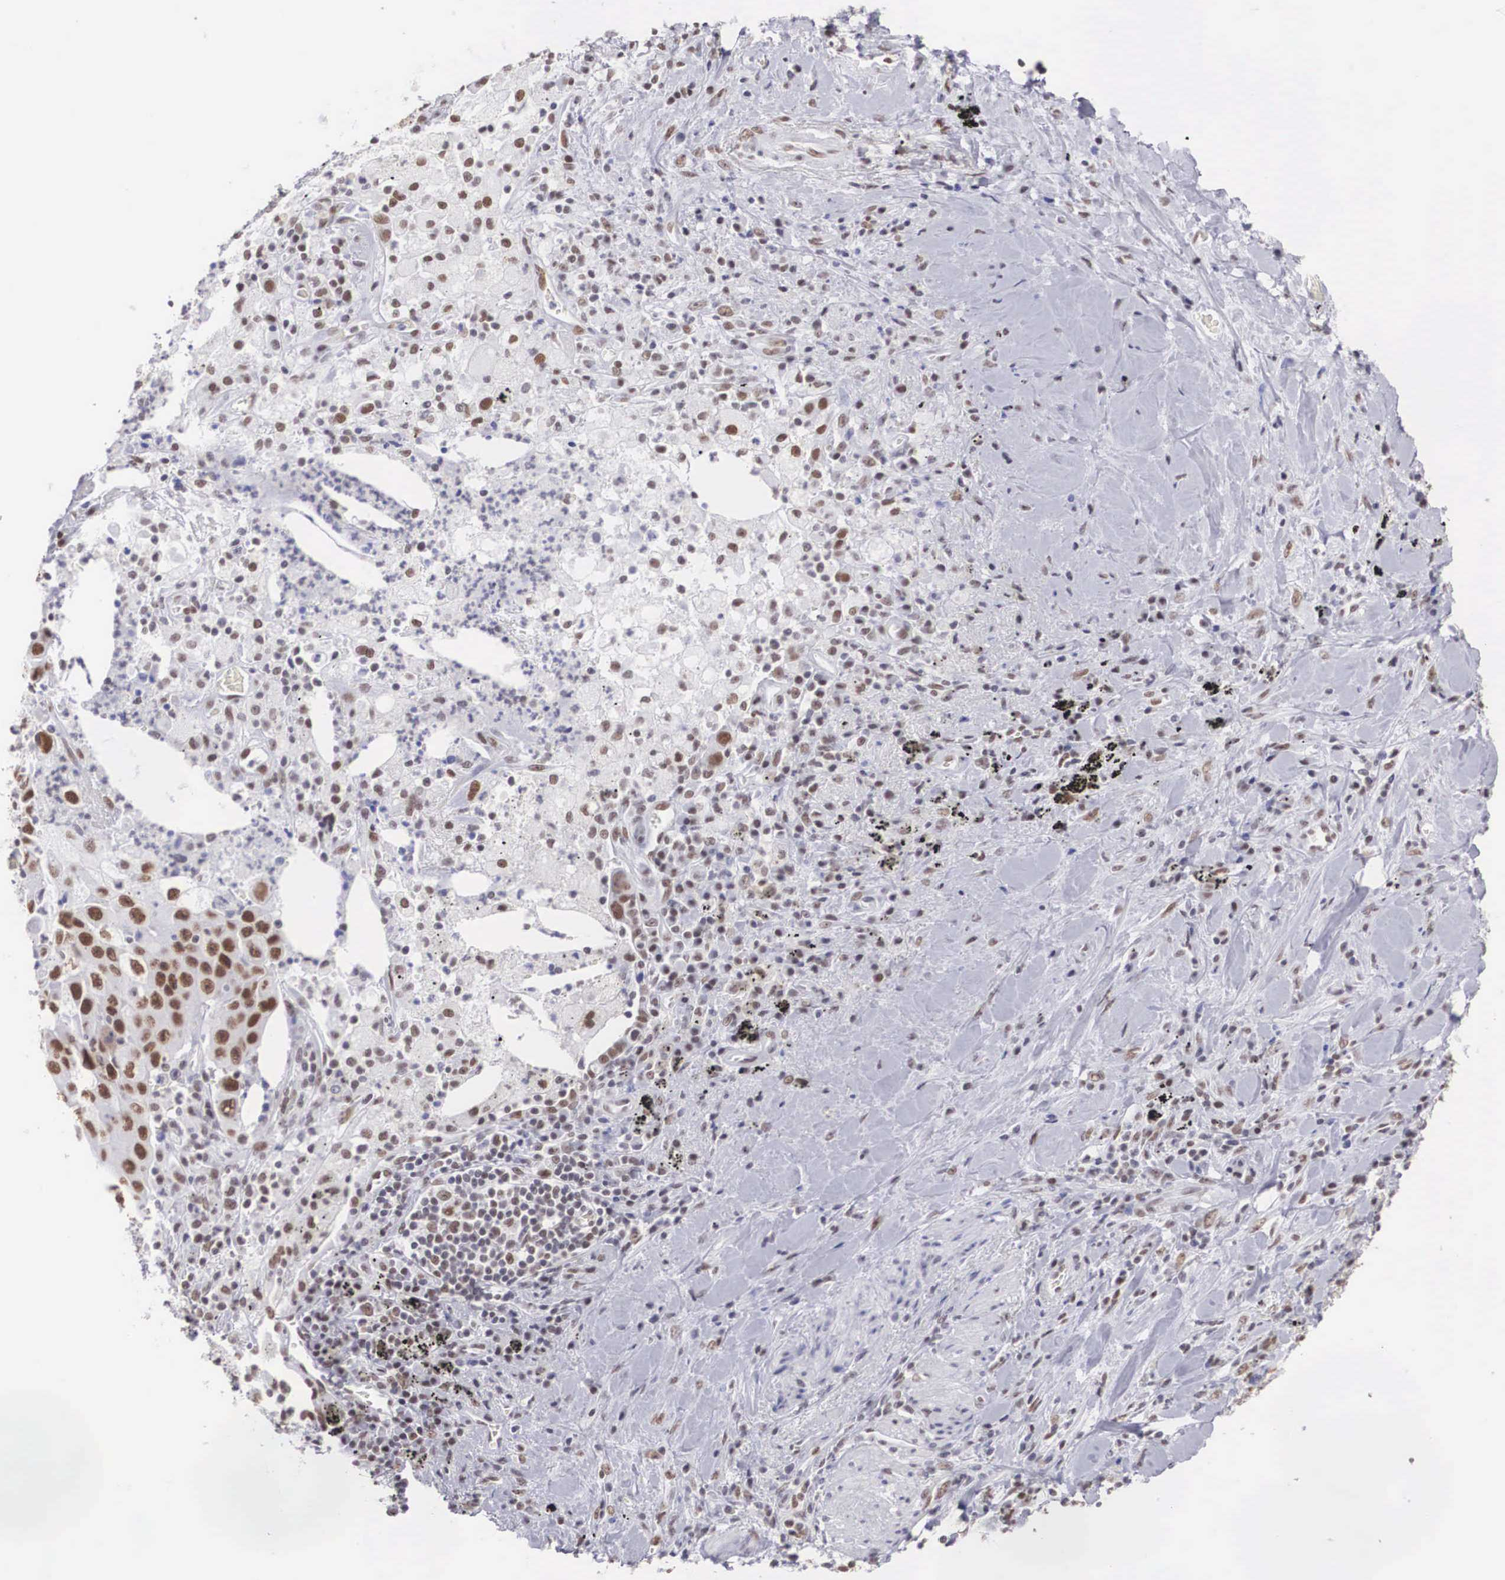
{"staining": {"intensity": "moderate", "quantity": ">75%", "location": "nuclear"}, "tissue": "lung cancer", "cell_type": "Tumor cells", "image_type": "cancer", "snomed": [{"axis": "morphology", "description": "Squamous cell carcinoma, NOS"}, {"axis": "topography", "description": "Lung"}], "caption": "About >75% of tumor cells in lung cancer (squamous cell carcinoma) reveal moderate nuclear protein expression as visualized by brown immunohistochemical staining.", "gene": "CSTF2", "patient": {"sex": "male", "age": 64}}